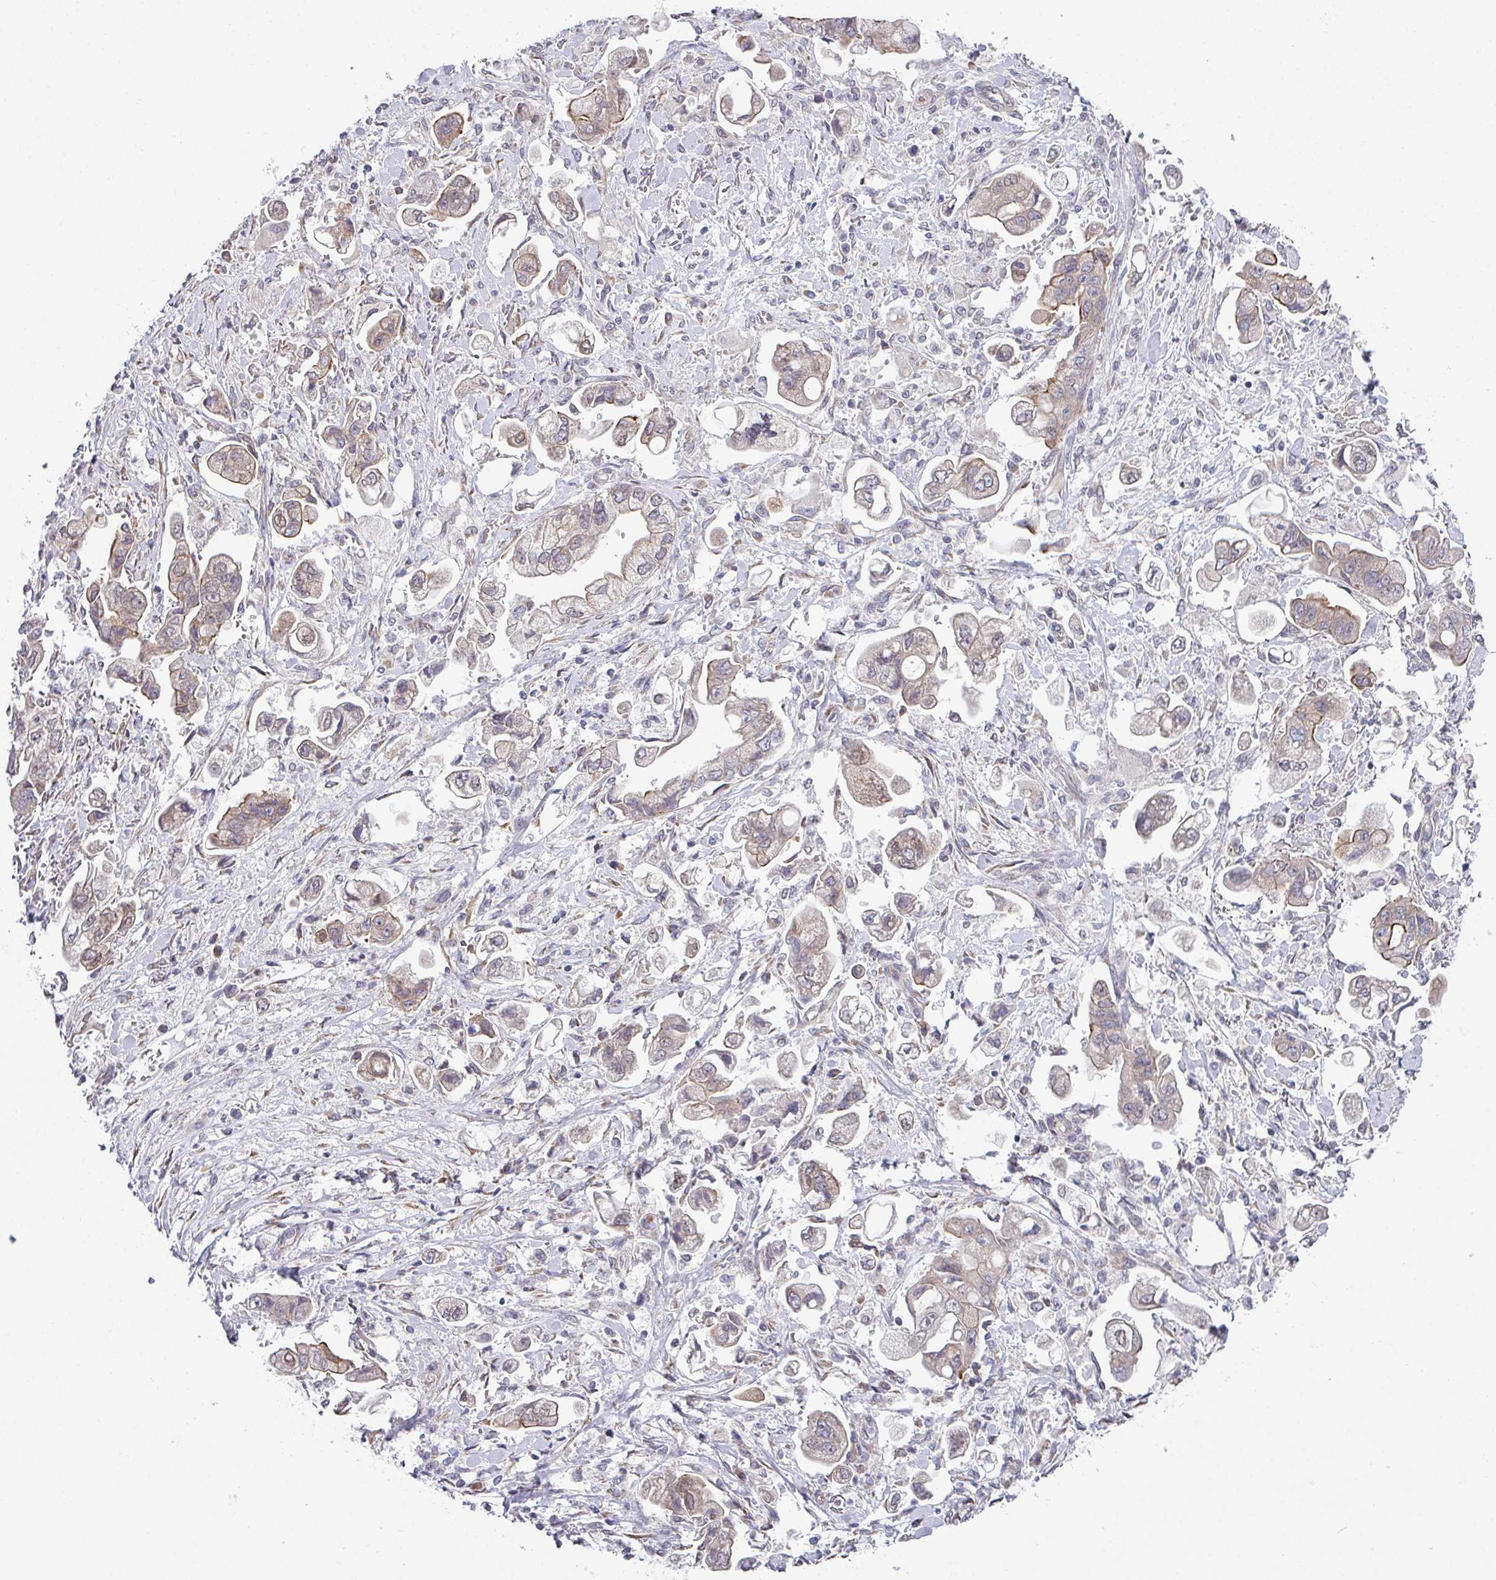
{"staining": {"intensity": "weak", "quantity": "25%-75%", "location": "cytoplasmic/membranous"}, "tissue": "stomach cancer", "cell_type": "Tumor cells", "image_type": "cancer", "snomed": [{"axis": "morphology", "description": "Adenocarcinoma, NOS"}, {"axis": "topography", "description": "Stomach"}], "caption": "A micrograph of adenocarcinoma (stomach) stained for a protein reveals weak cytoplasmic/membranous brown staining in tumor cells.", "gene": "TMED5", "patient": {"sex": "male", "age": 62}}